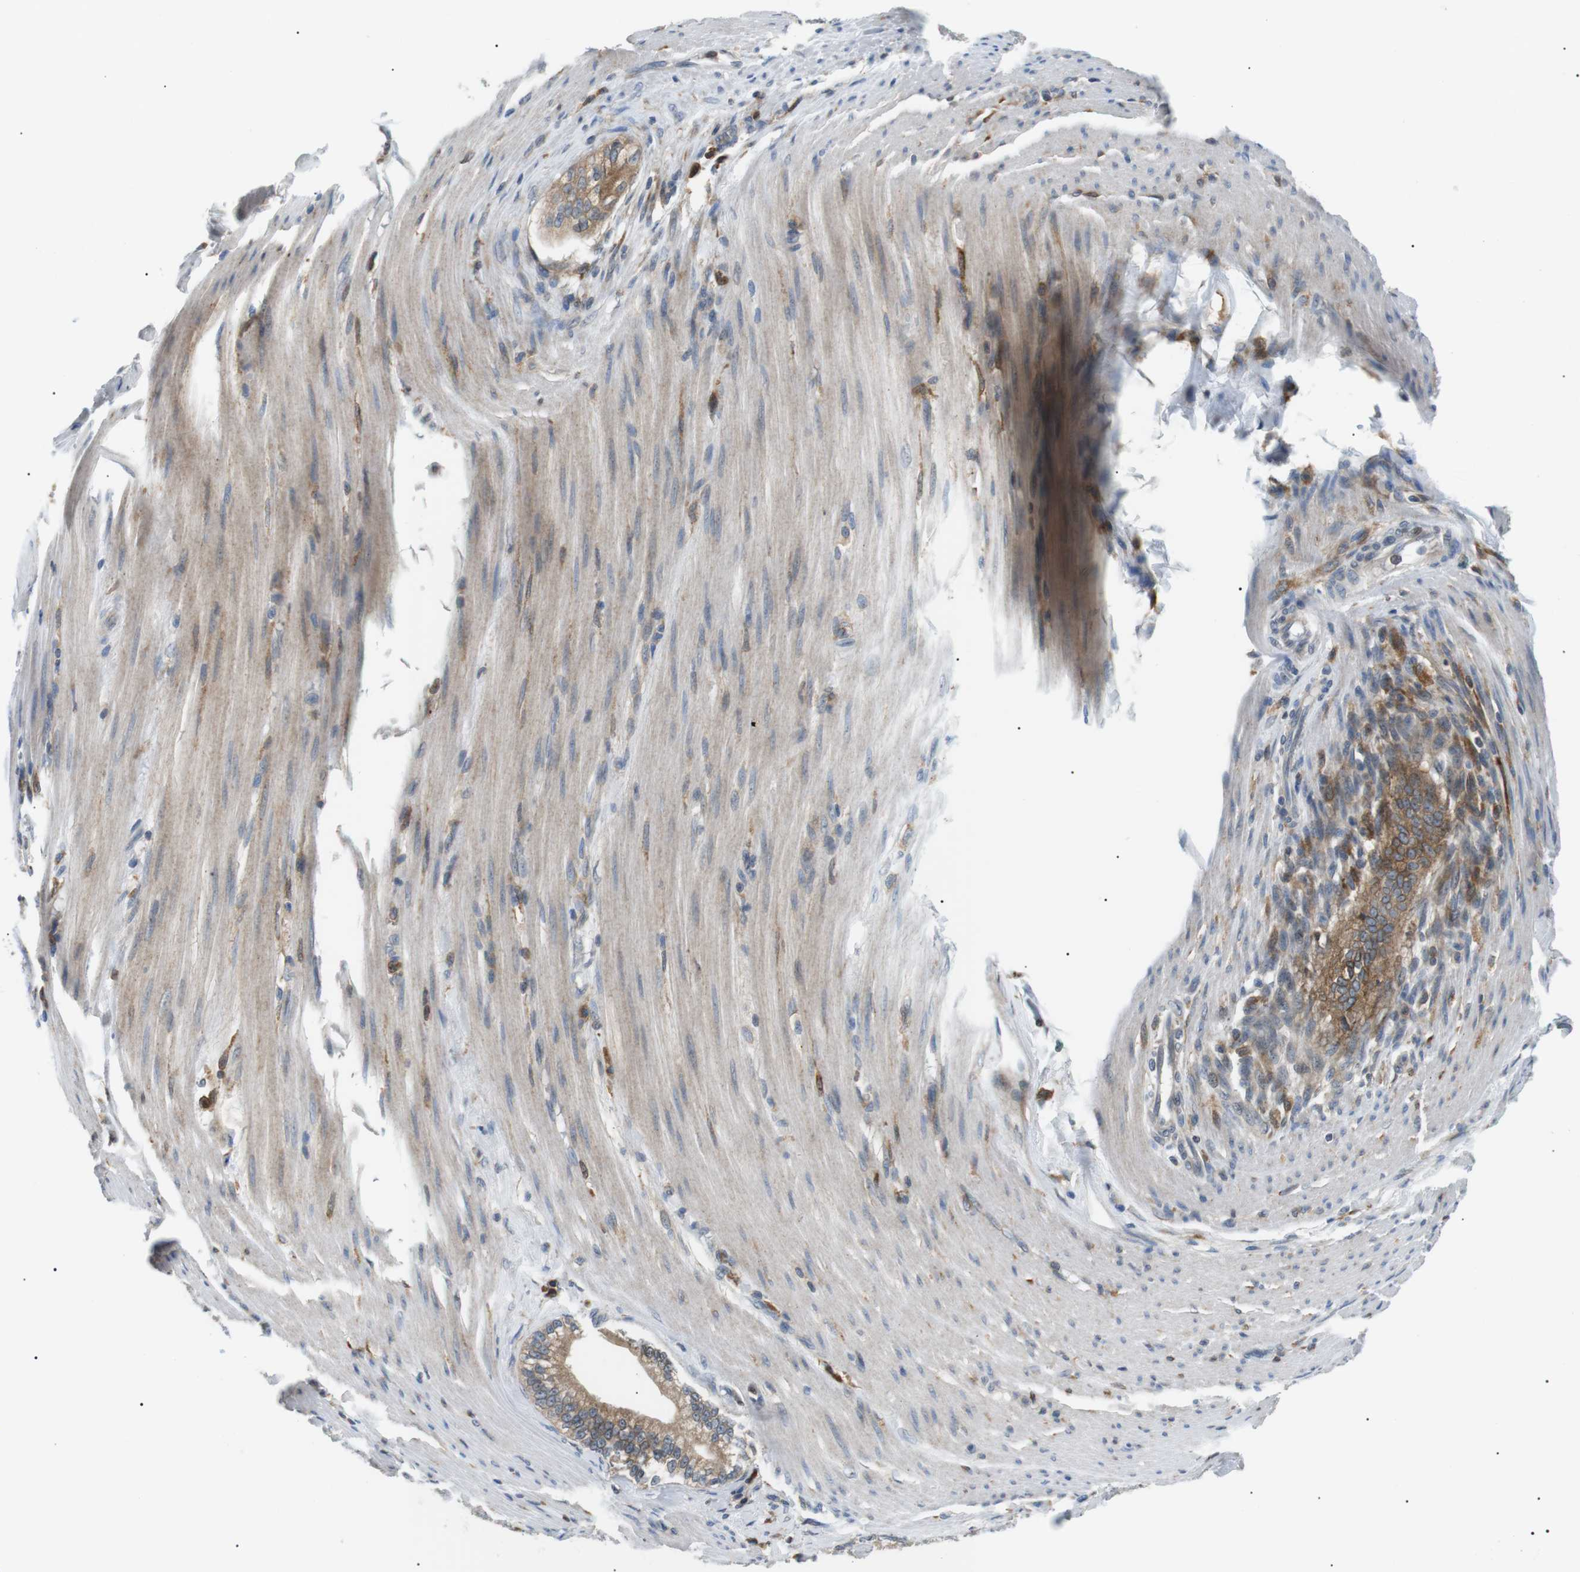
{"staining": {"intensity": "moderate", "quantity": ">75%", "location": "cytoplasmic/membranous"}, "tissue": "pancreatic cancer", "cell_type": "Tumor cells", "image_type": "cancer", "snomed": [{"axis": "morphology", "description": "Normal tissue, NOS"}, {"axis": "topography", "description": "Pancreas"}], "caption": "Immunohistochemistry photomicrograph of pancreatic cancer stained for a protein (brown), which shows medium levels of moderate cytoplasmic/membranous expression in approximately >75% of tumor cells.", "gene": "RAB9A", "patient": {"sex": "male", "age": 42}}